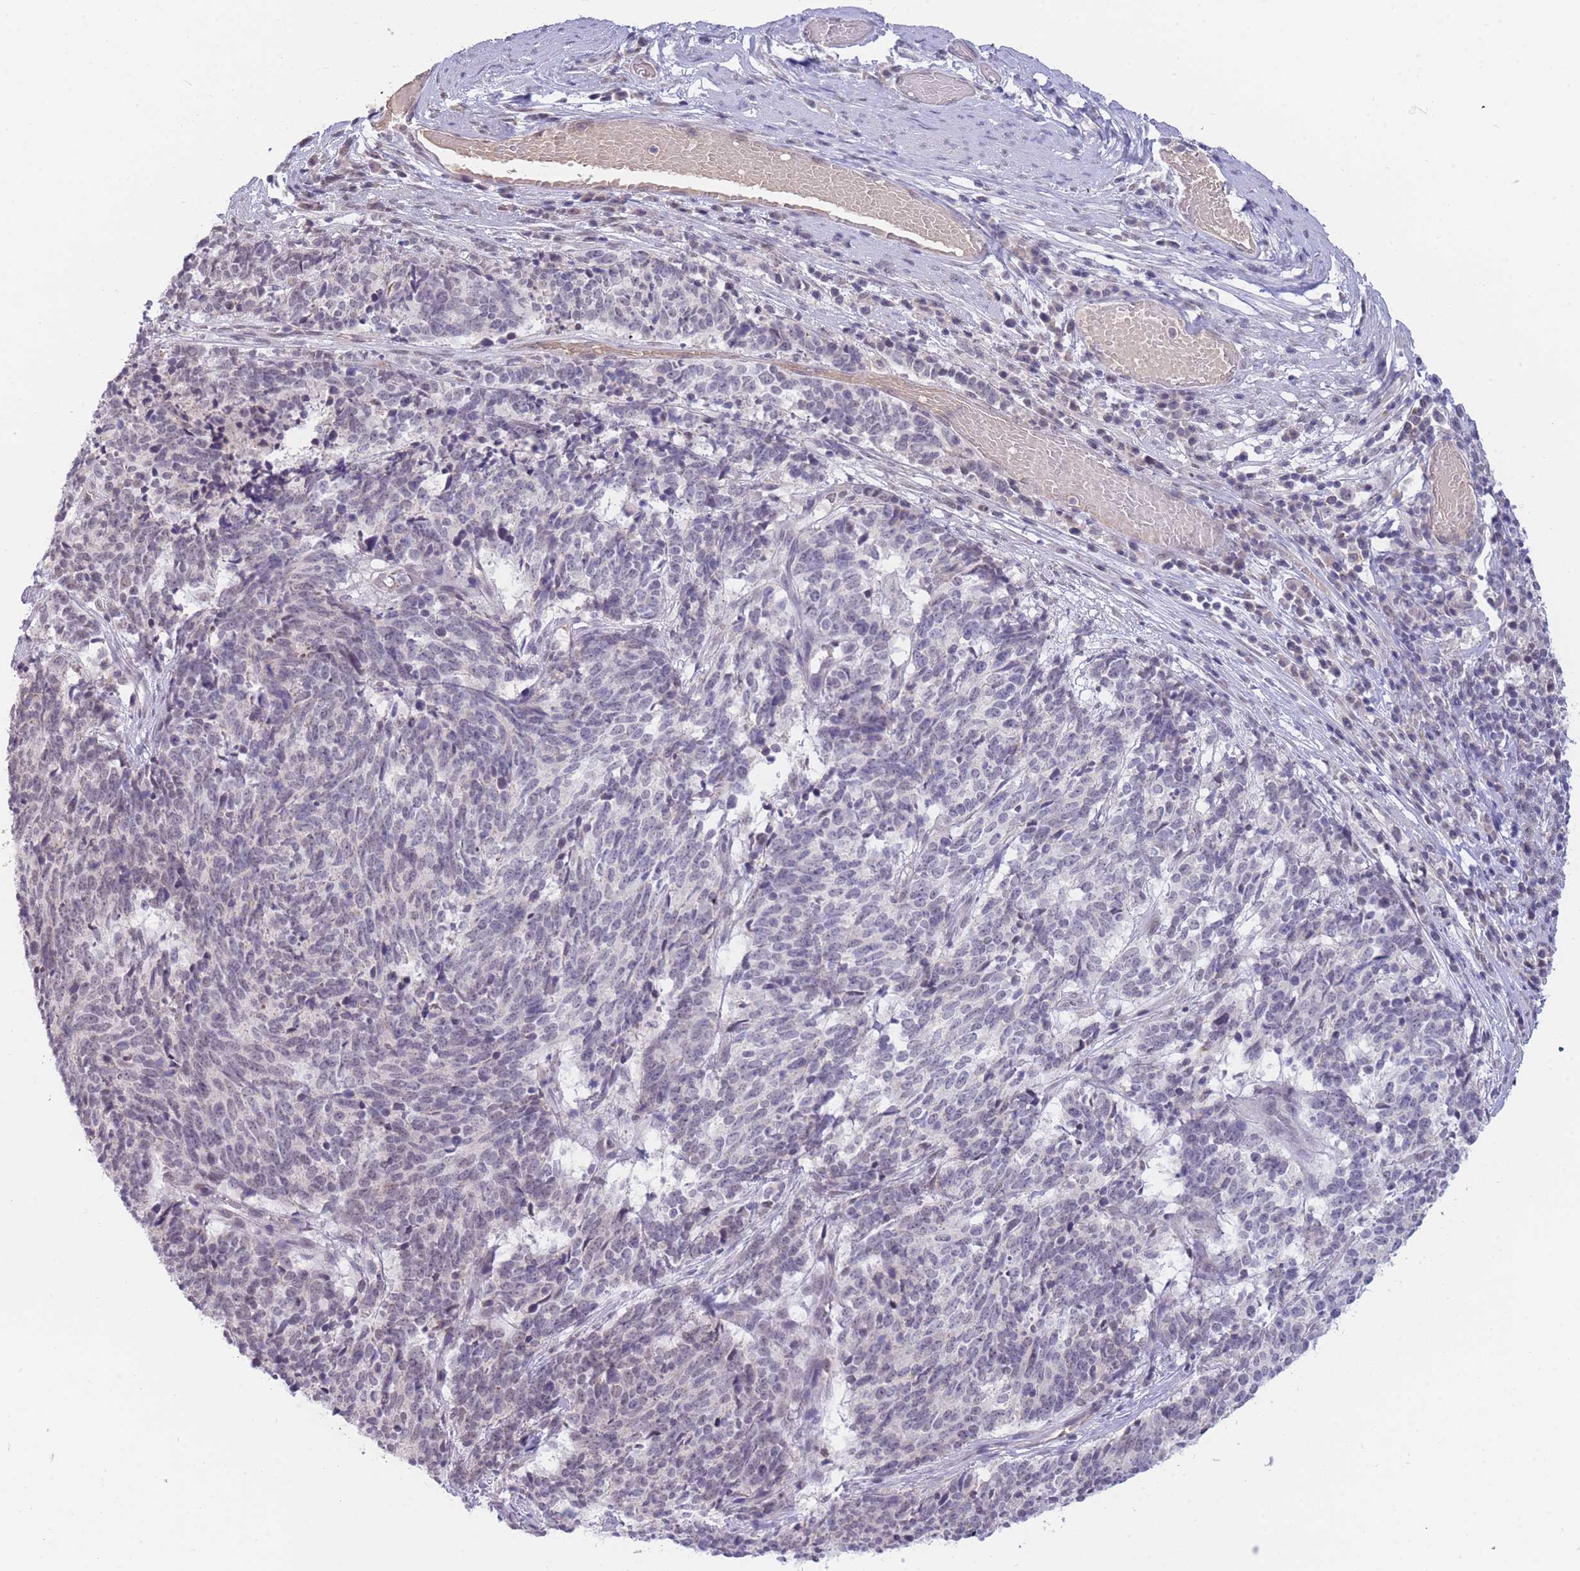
{"staining": {"intensity": "negative", "quantity": "none", "location": "none"}, "tissue": "cervical cancer", "cell_type": "Tumor cells", "image_type": "cancer", "snomed": [{"axis": "morphology", "description": "Squamous cell carcinoma, NOS"}, {"axis": "topography", "description": "Cervix"}], "caption": "High power microscopy photomicrograph of an immunohistochemistry photomicrograph of cervical cancer, revealing no significant staining in tumor cells.", "gene": "GOLGA6L25", "patient": {"sex": "female", "age": 29}}